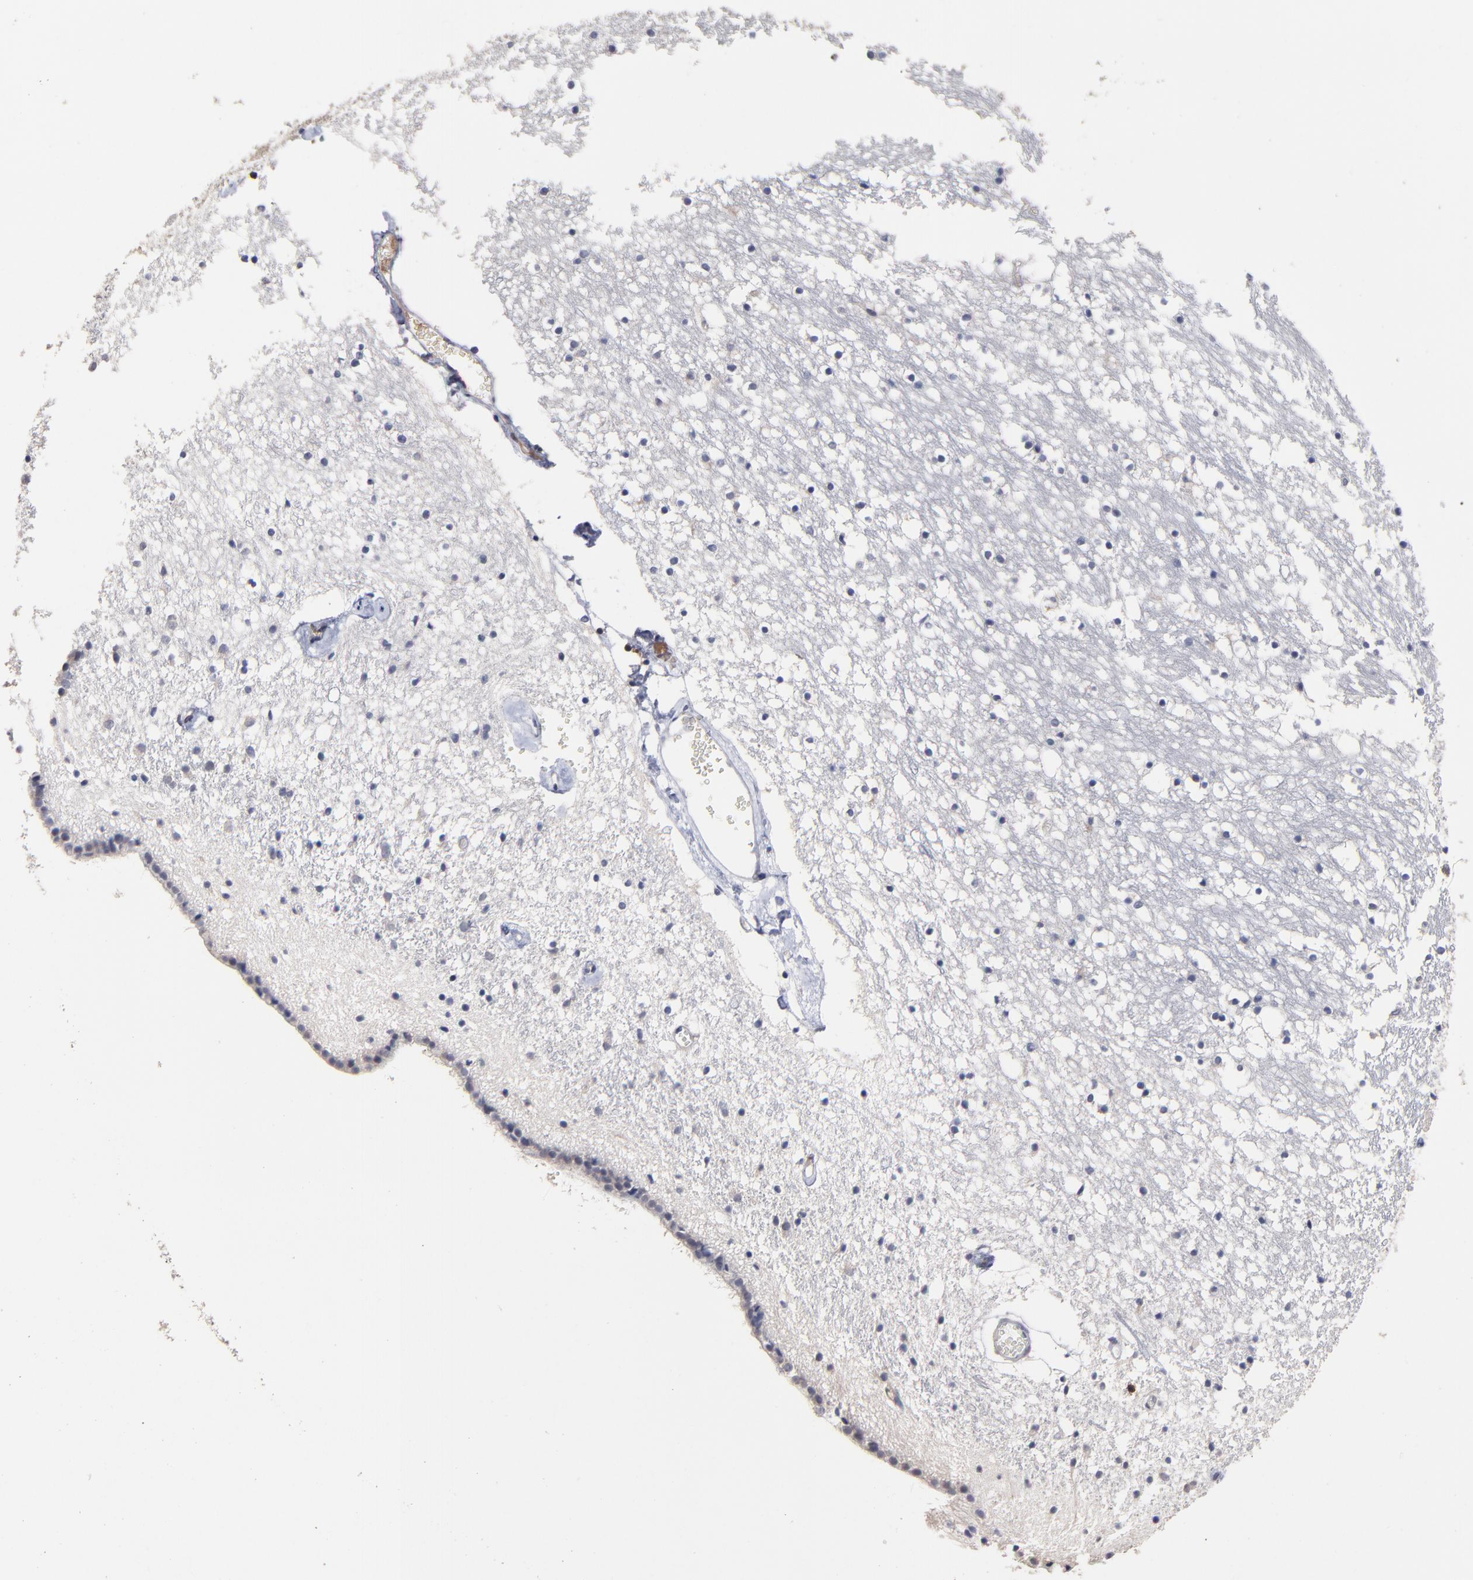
{"staining": {"intensity": "negative", "quantity": "none", "location": "none"}, "tissue": "caudate", "cell_type": "Glial cells", "image_type": "normal", "snomed": [{"axis": "morphology", "description": "Normal tissue, NOS"}, {"axis": "topography", "description": "Lateral ventricle wall"}], "caption": "Histopathology image shows no significant protein staining in glial cells of normal caudate.", "gene": "TRAT1", "patient": {"sex": "male", "age": 45}}